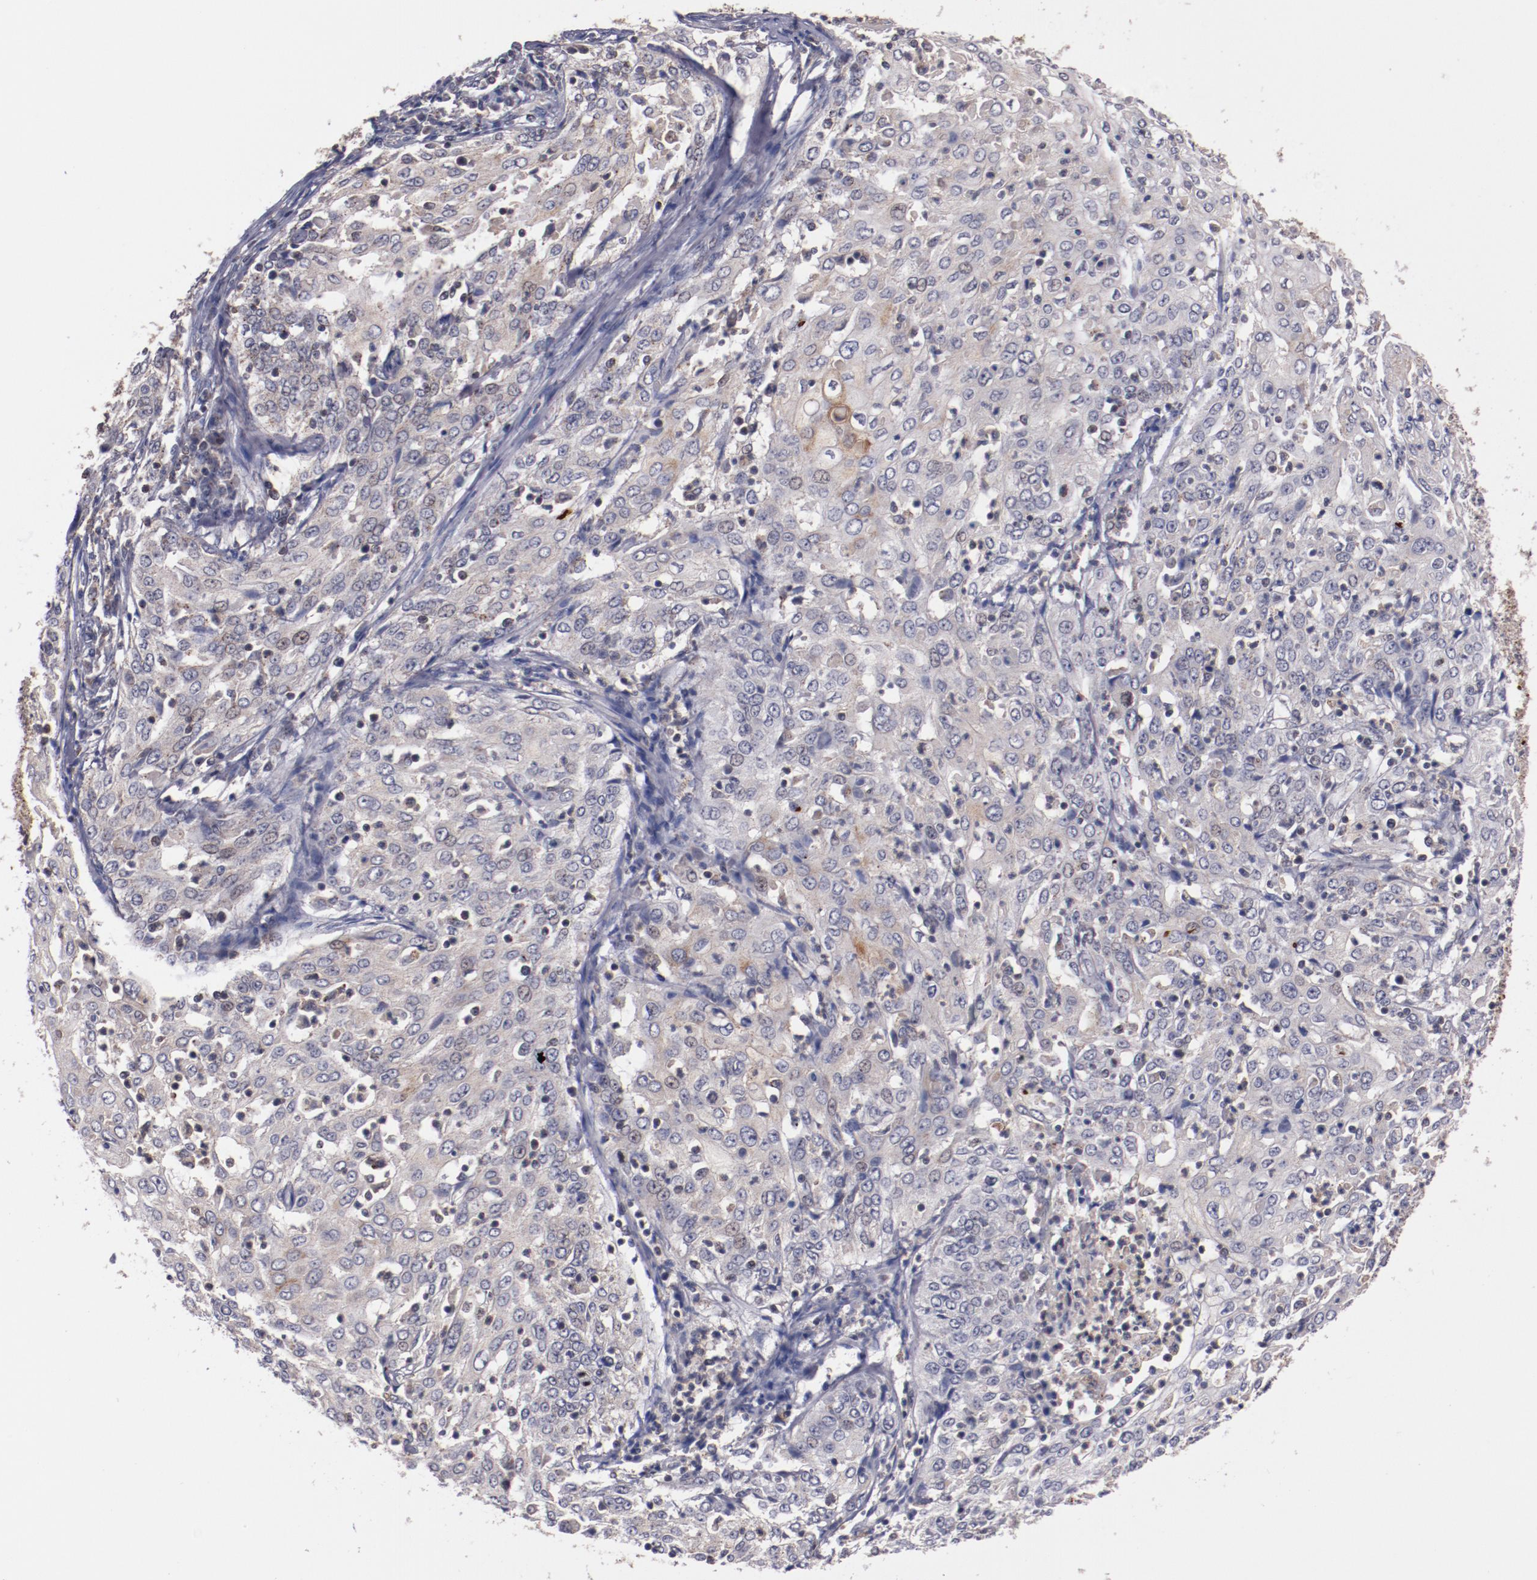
{"staining": {"intensity": "weak", "quantity": "25%-75%", "location": "cytoplasmic/membranous"}, "tissue": "cervical cancer", "cell_type": "Tumor cells", "image_type": "cancer", "snomed": [{"axis": "morphology", "description": "Squamous cell carcinoma, NOS"}, {"axis": "topography", "description": "Cervix"}], "caption": "Squamous cell carcinoma (cervical) was stained to show a protein in brown. There is low levels of weak cytoplasmic/membranous expression in approximately 25%-75% of tumor cells.", "gene": "SYP", "patient": {"sex": "female", "age": 39}}